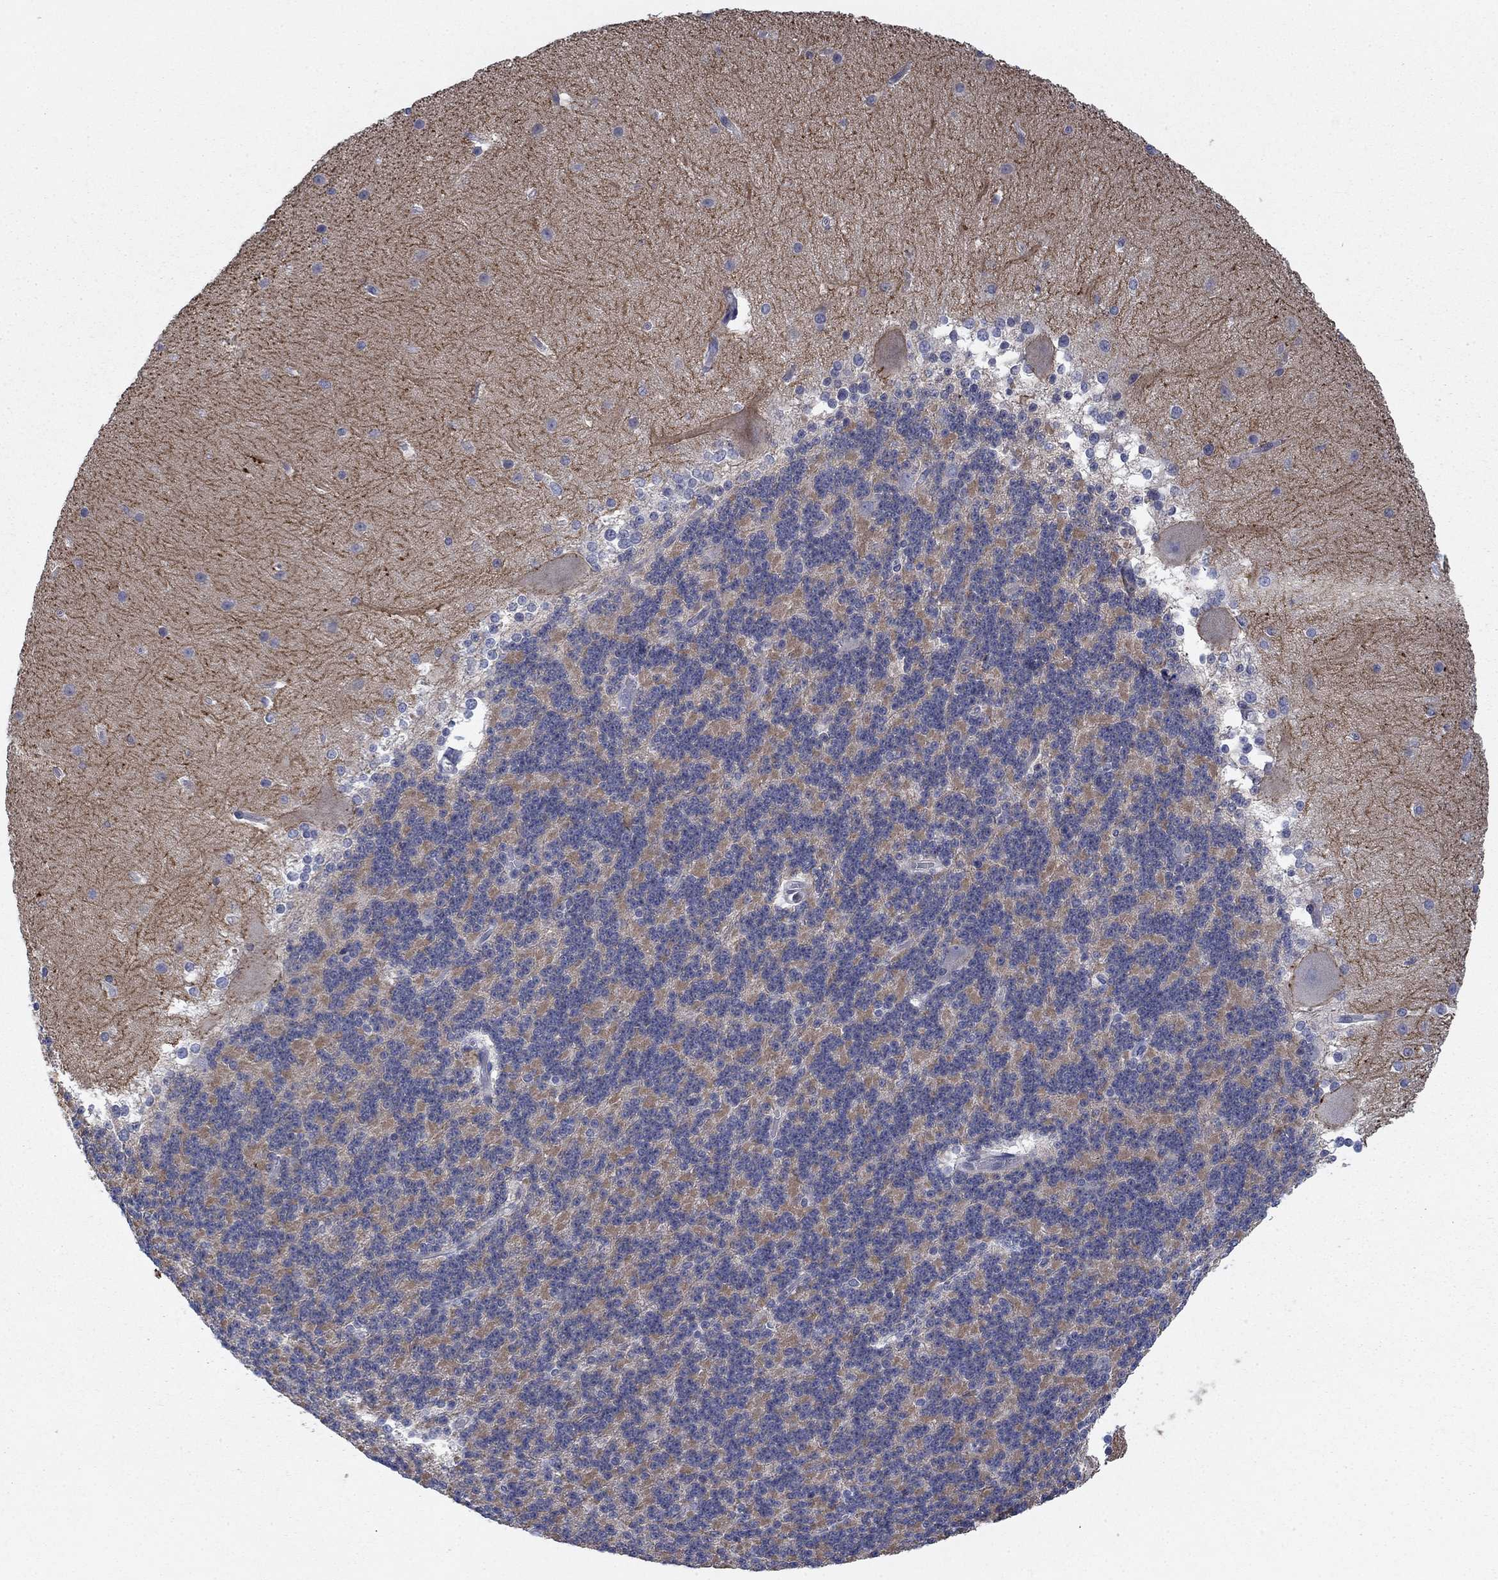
{"staining": {"intensity": "negative", "quantity": "none", "location": "none"}, "tissue": "cerebellum", "cell_type": "Cells in granular layer", "image_type": "normal", "snomed": [{"axis": "morphology", "description": "Normal tissue, NOS"}, {"axis": "topography", "description": "Cerebellum"}], "caption": "Human cerebellum stained for a protein using immunohistochemistry displays no expression in cells in granular layer.", "gene": "KIF15", "patient": {"sex": "female", "age": 19}}